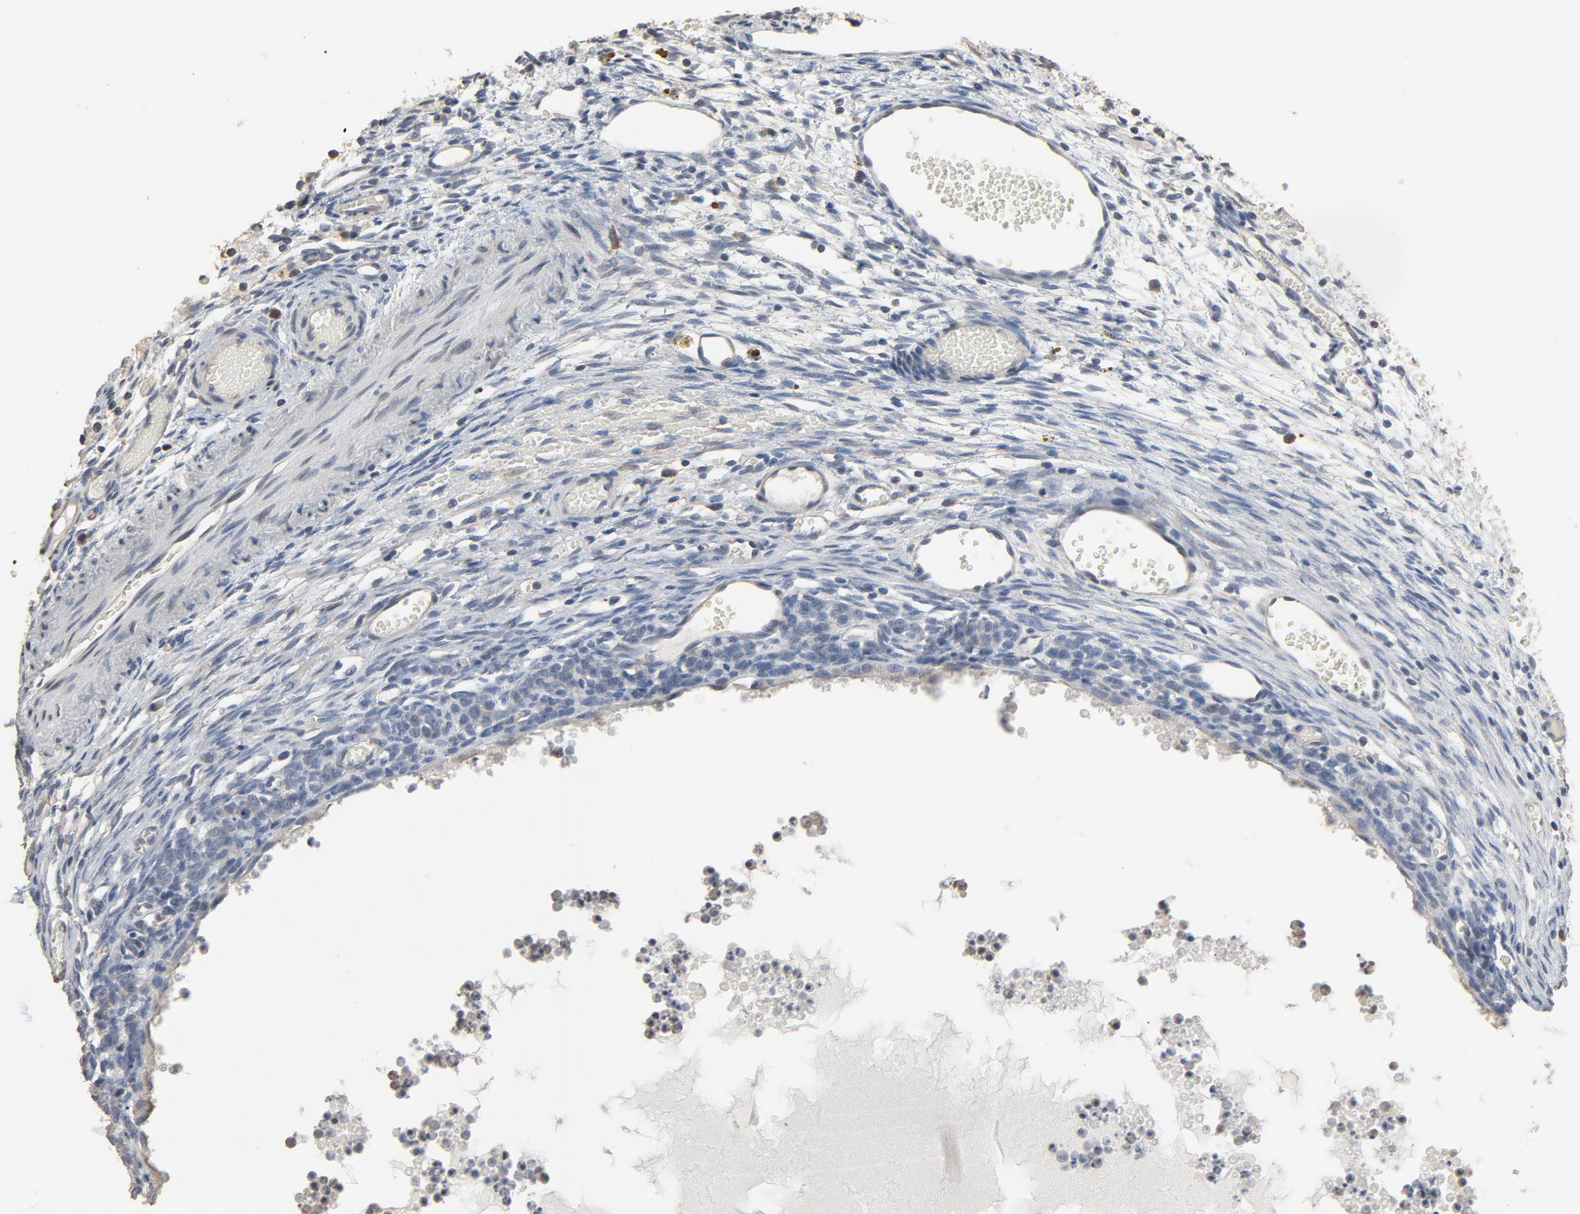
{"staining": {"intensity": "negative", "quantity": "none", "location": "none"}, "tissue": "ovary", "cell_type": "Ovarian stroma cells", "image_type": "normal", "snomed": [{"axis": "morphology", "description": "Normal tissue, NOS"}, {"axis": "topography", "description": "Ovary"}], "caption": "High magnification brightfield microscopy of normal ovary stained with DAB (brown) and counterstained with hematoxylin (blue): ovarian stroma cells show no significant expression. (DAB IHC visualized using brightfield microscopy, high magnification).", "gene": "SOX6", "patient": {"sex": "female", "age": 35}}